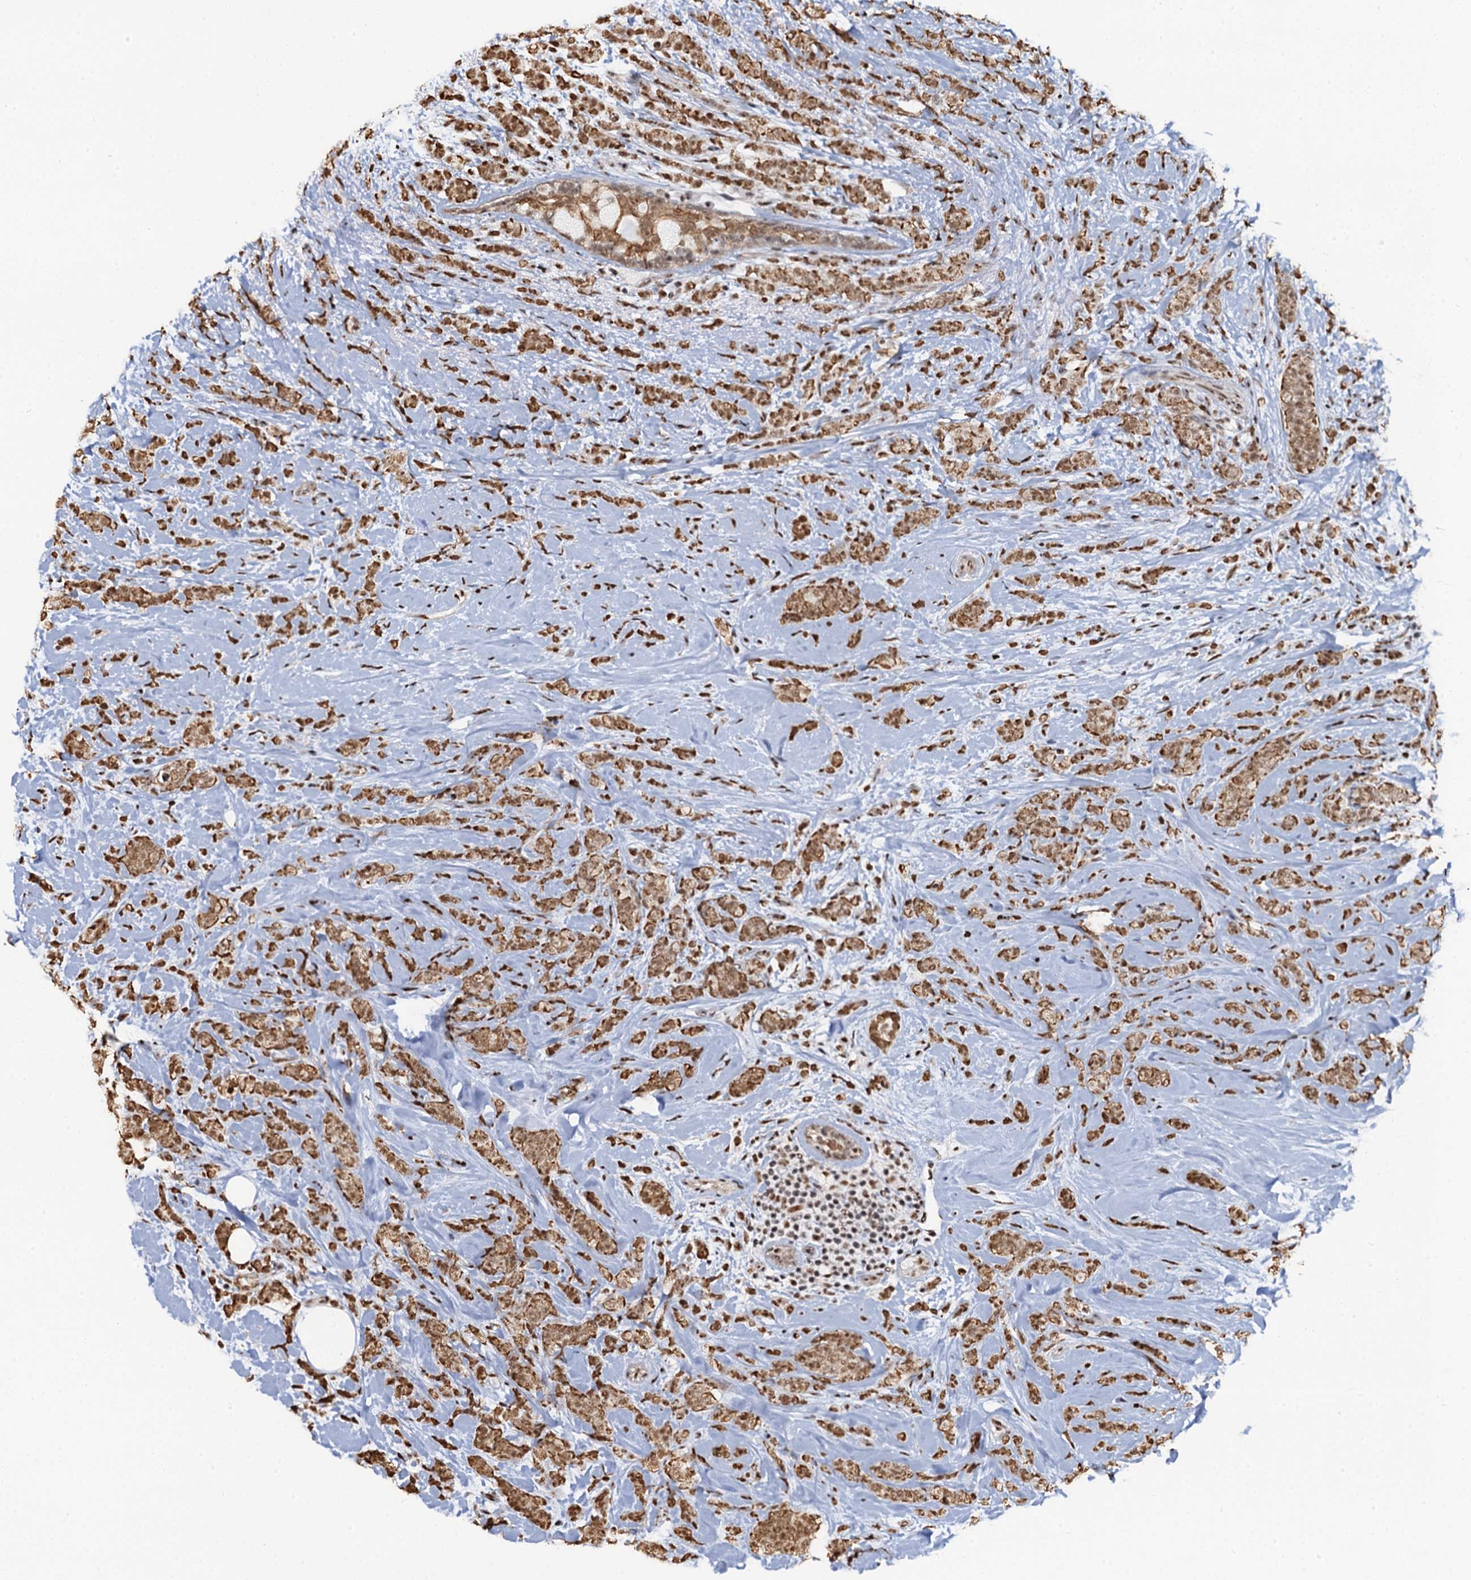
{"staining": {"intensity": "moderate", "quantity": ">75%", "location": "cytoplasmic/membranous,nuclear"}, "tissue": "breast cancer", "cell_type": "Tumor cells", "image_type": "cancer", "snomed": [{"axis": "morphology", "description": "Lobular carcinoma"}, {"axis": "topography", "description": "Breast"}], "caption": "A photomicrograph of human lobular carcinoma (breast) stained for a protein exhibits moderate cytoplasmic/membranous and nuclear brown staining in tumor cells.", "gene": "ZNF609", "patient": {"sex": "female", "age": 58}}